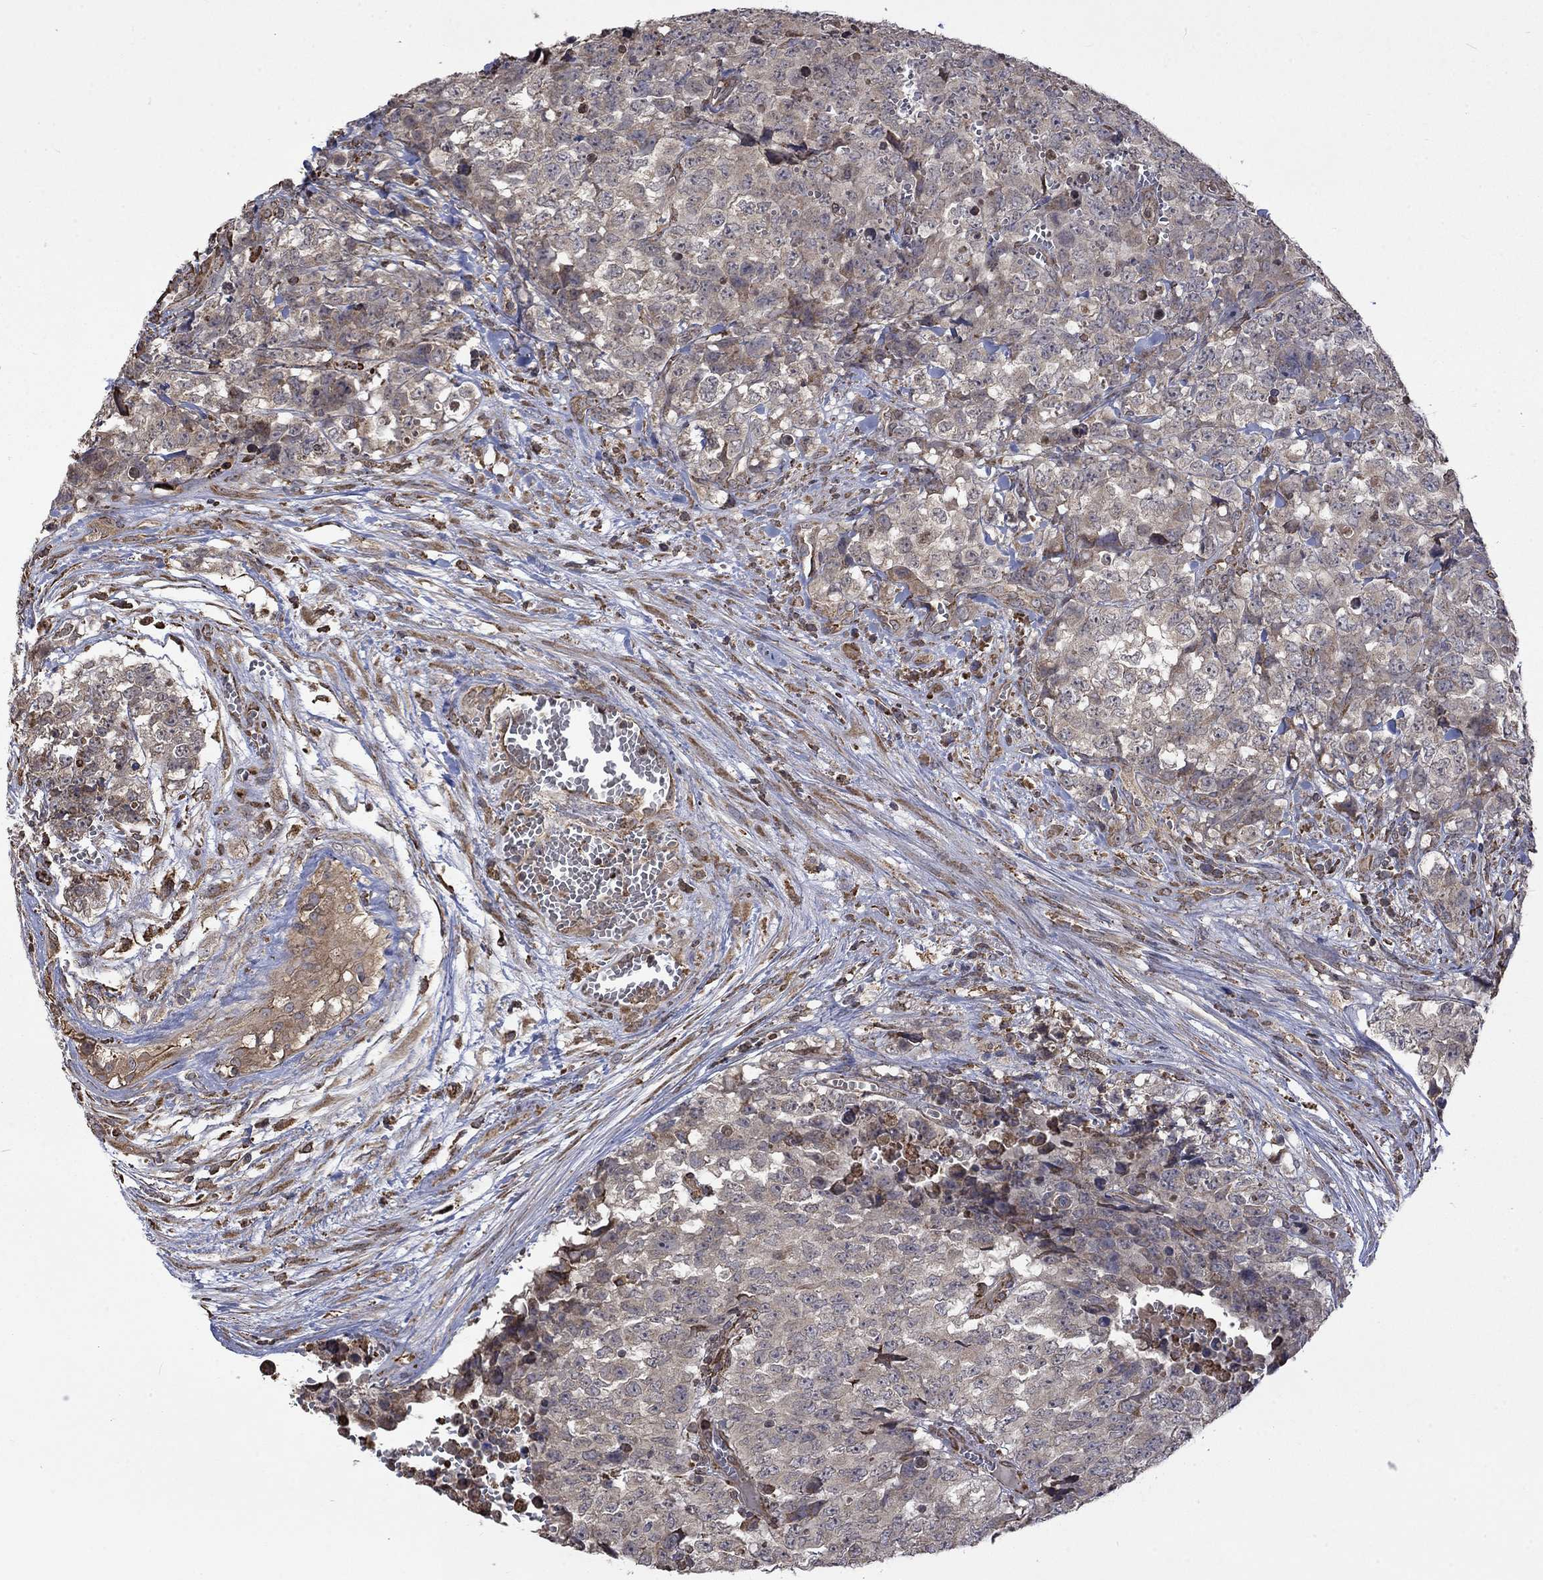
{"staining": {"intensity": "negative", "quantity": "none", "location": "none"}, "tissue": "testis cancer", "cell_type": "Tumor cells", "image_type": "cancer", "snomed": [{"axis": "morphology", "description": "Carcinoma, Embryonal, NOS"}, {"axis": "topography", "description": "Testis"}], "caption": "Human embryonal carcinoma (testis) stained for a protein using immunohistochemistry (IHC) shows no staining in tumor cells.", "gene": "ESRRA", "patient": {"sex": "male", "age": 23}}